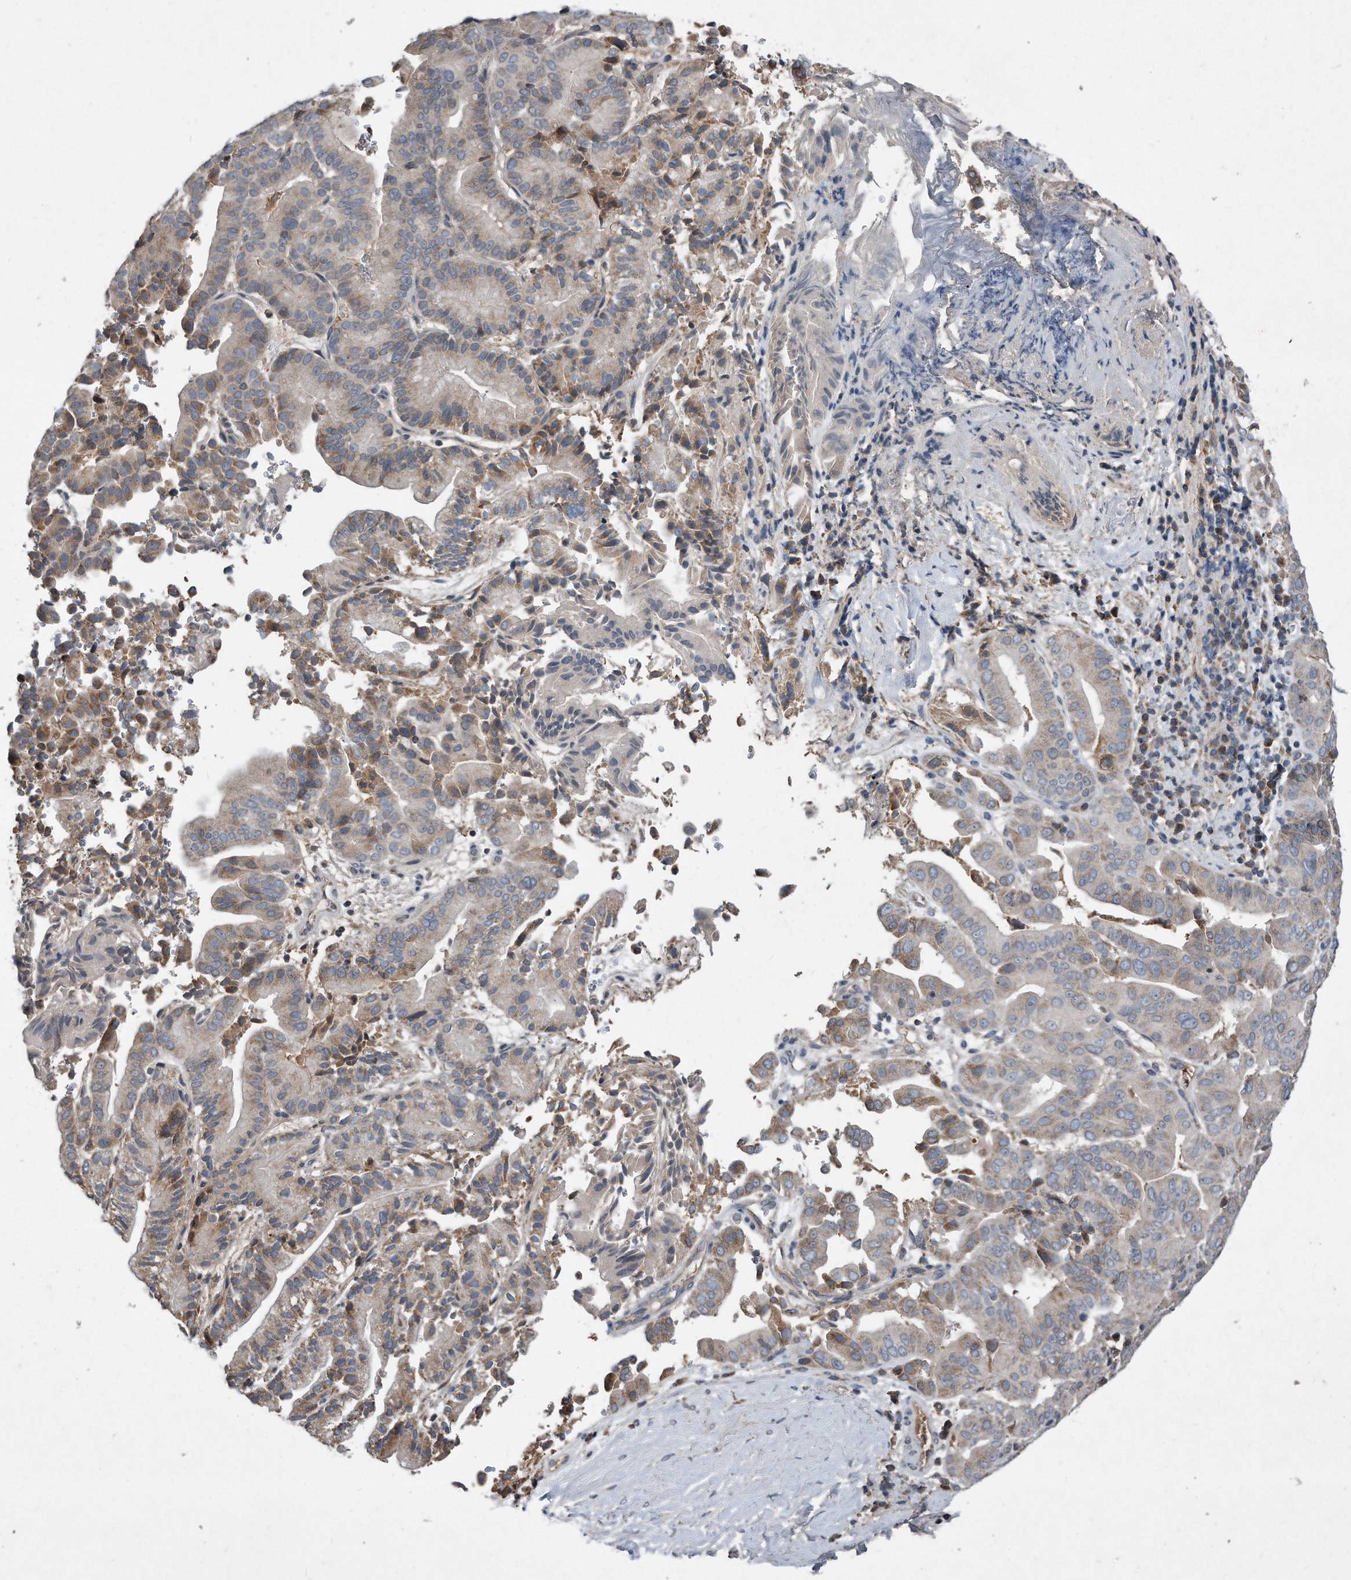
{"staining": {"intensity": "weak", "quantity": "<25%", "location": "cytoplasmic/membranous"}, "tissue": "liver cancer", "cell_type": "Tumor cells", "image_type": "cancer", "snomed": [{"axis": "morphology", "description": "Cholangiocarcinoma"}, {"axis": "topography", "description": "Liver"}], "caption": "Micrograph shows no protein expression in tumor cells of liver cancer (cholangiocarcinoma) tissue. (Brightfield microscopy of DAB (3,3'-diaminobenzidine) immunohistochemistry (IHC) at high magnification).", "gene": "SDHA", "patient": {"sex": "female", "age": 75}}